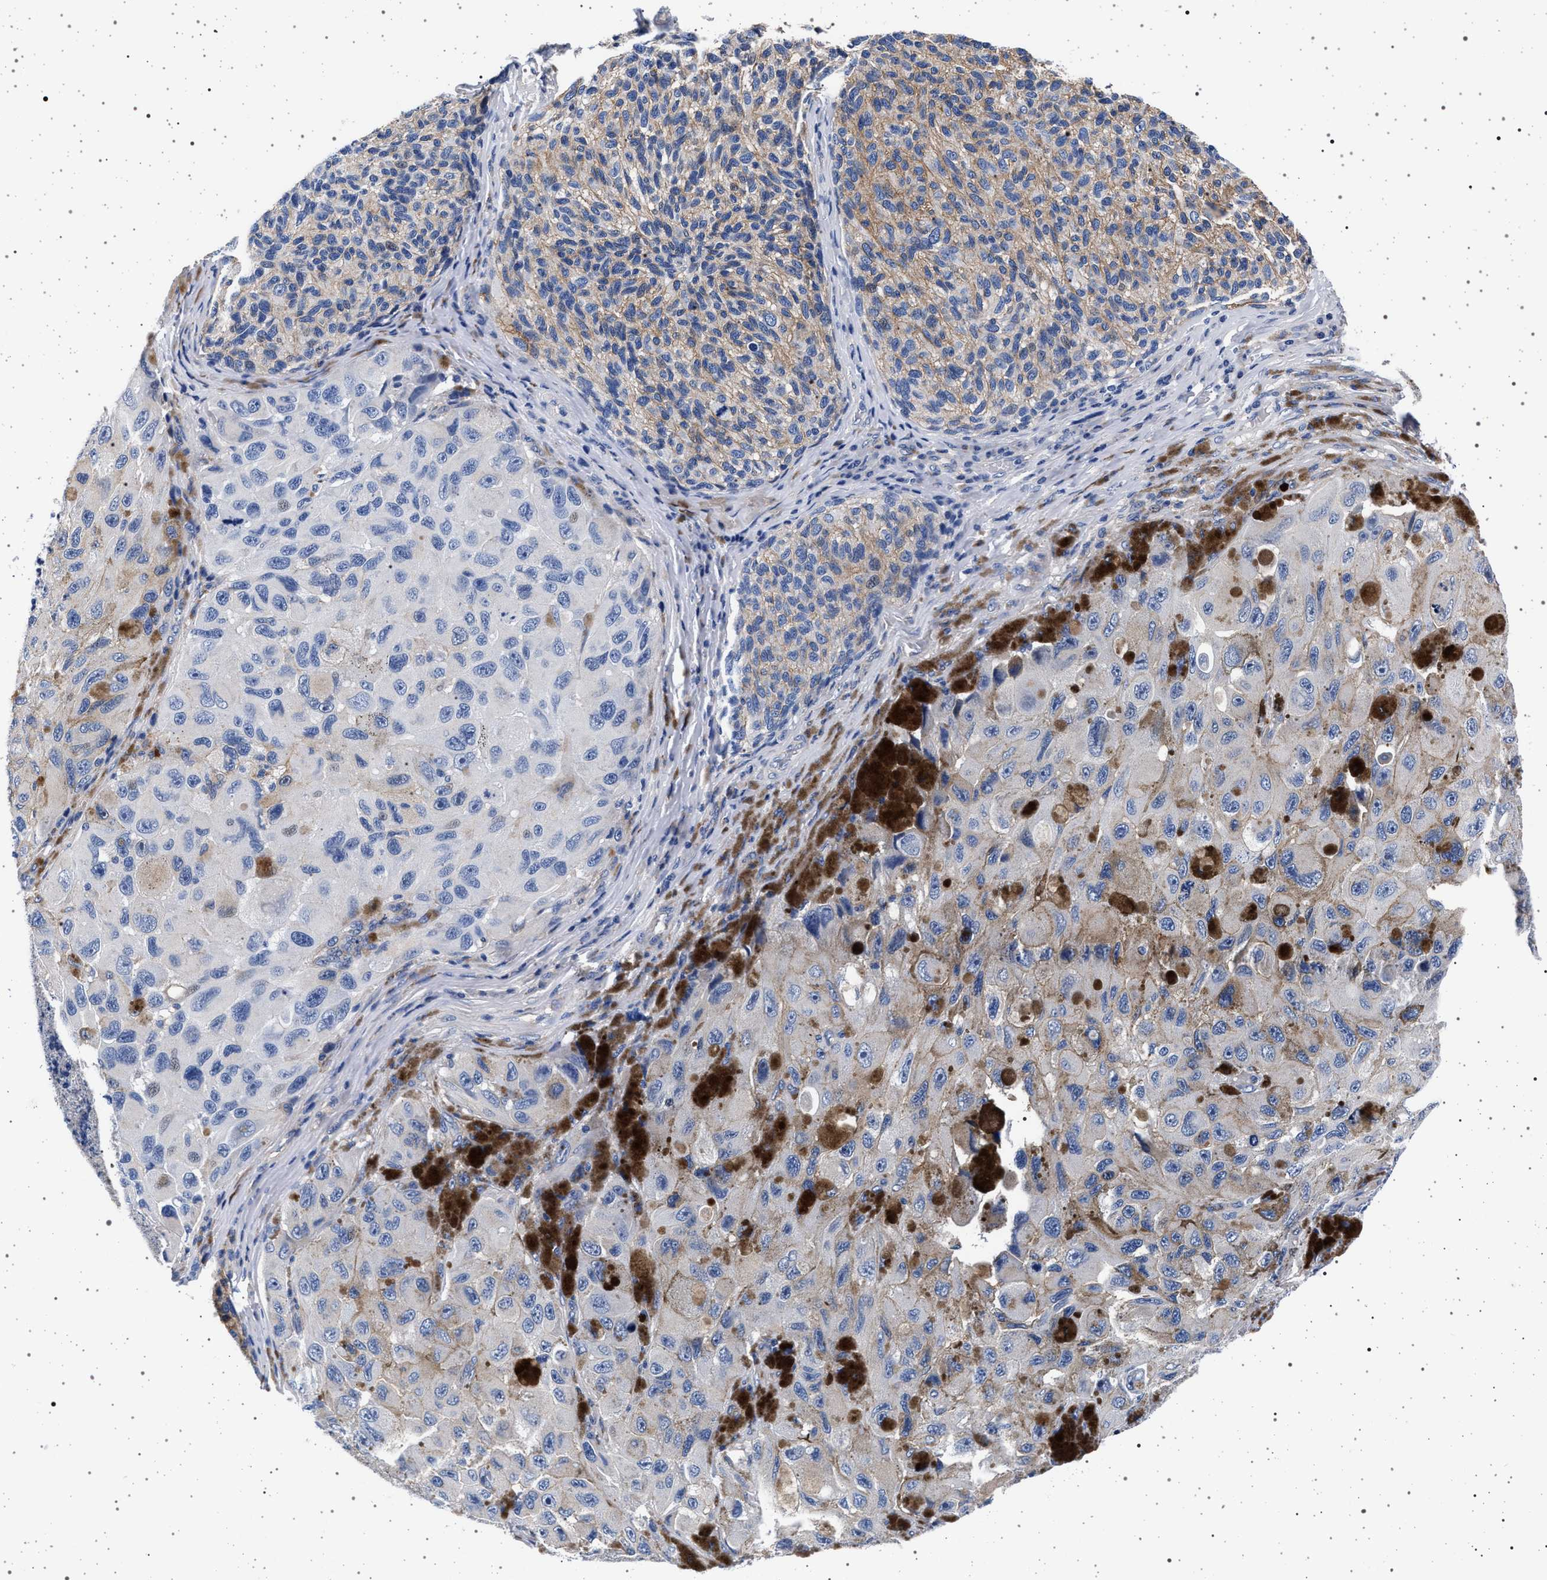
{"staining": {"intensity": "weak", "quantity": "<25%", "location": "cytoplasmic/membranous"}, "tissue": "melanoma", "cell_type": "Tumor cells", "image_type": "cancer", "snomed": [{"axis": "morphology", "description": "Malignant melanoma, NOS"}, {"axis": "topography", "description": "Skin"}], "caption": "Immunohistochemistry histopathology image of human melanoma stained for a protein (brown), which shows no expression in tumor cells.", "gene": "SLC9A1", "patient": {"sex": "female", "age": 73}}